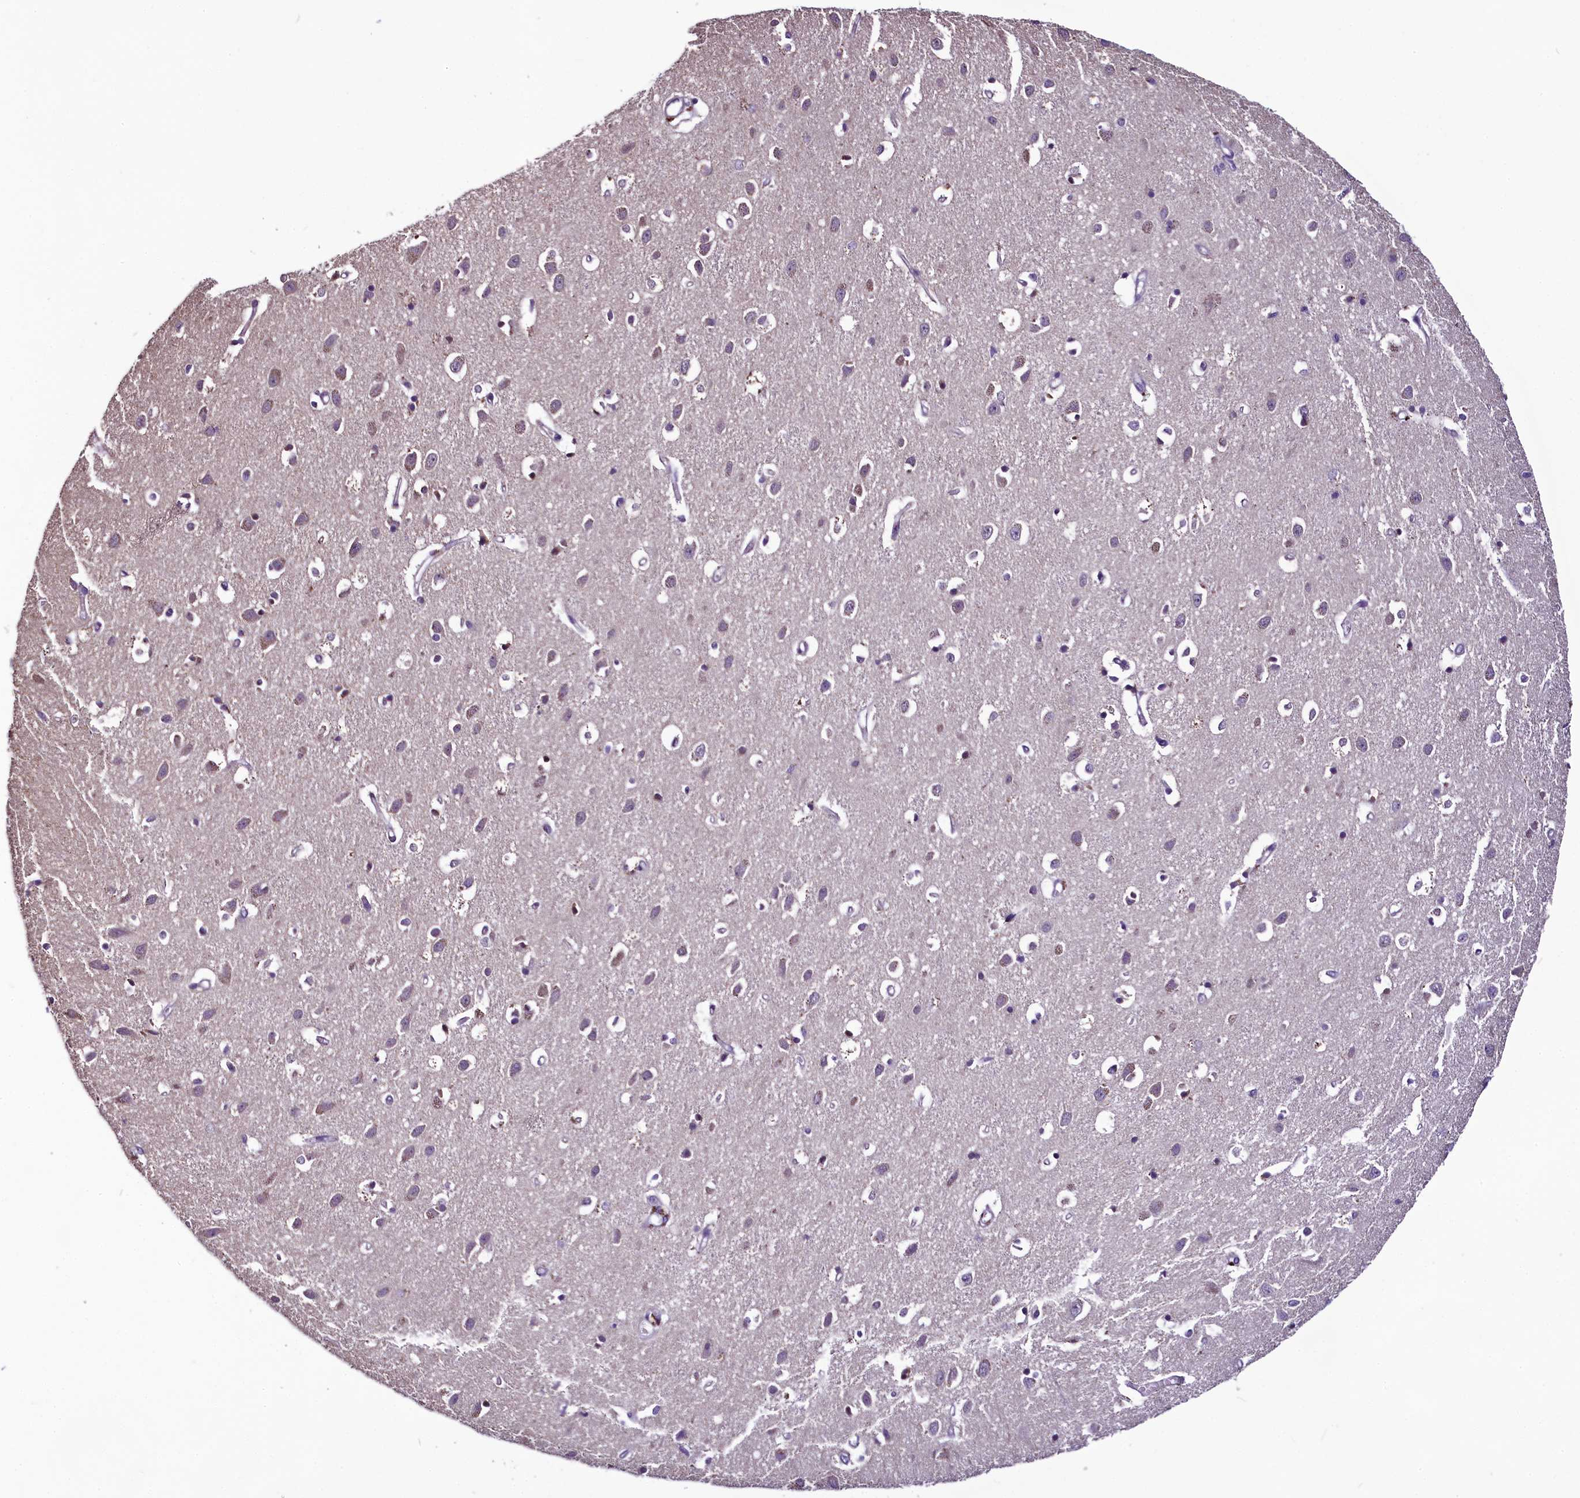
{"staining": {"intensity": "negative", "quantity": "none", "location": "none"}, "tissue": "cerebral cortex", "cell_type": "Endothelial cells", "image_type": "normal", "snomed": [{"axis": "morphology", "description": "Normal tissue, NOS"}, {"axis": "topography", "description": "Cerebral cortex"}], "caption": "Benign cerebral cortex was stained to show a protein in brown. There is no significant positivity in endothelial cells.", "gene": "RPUSD2", "patient": {"sex": "female", "age": 64}}